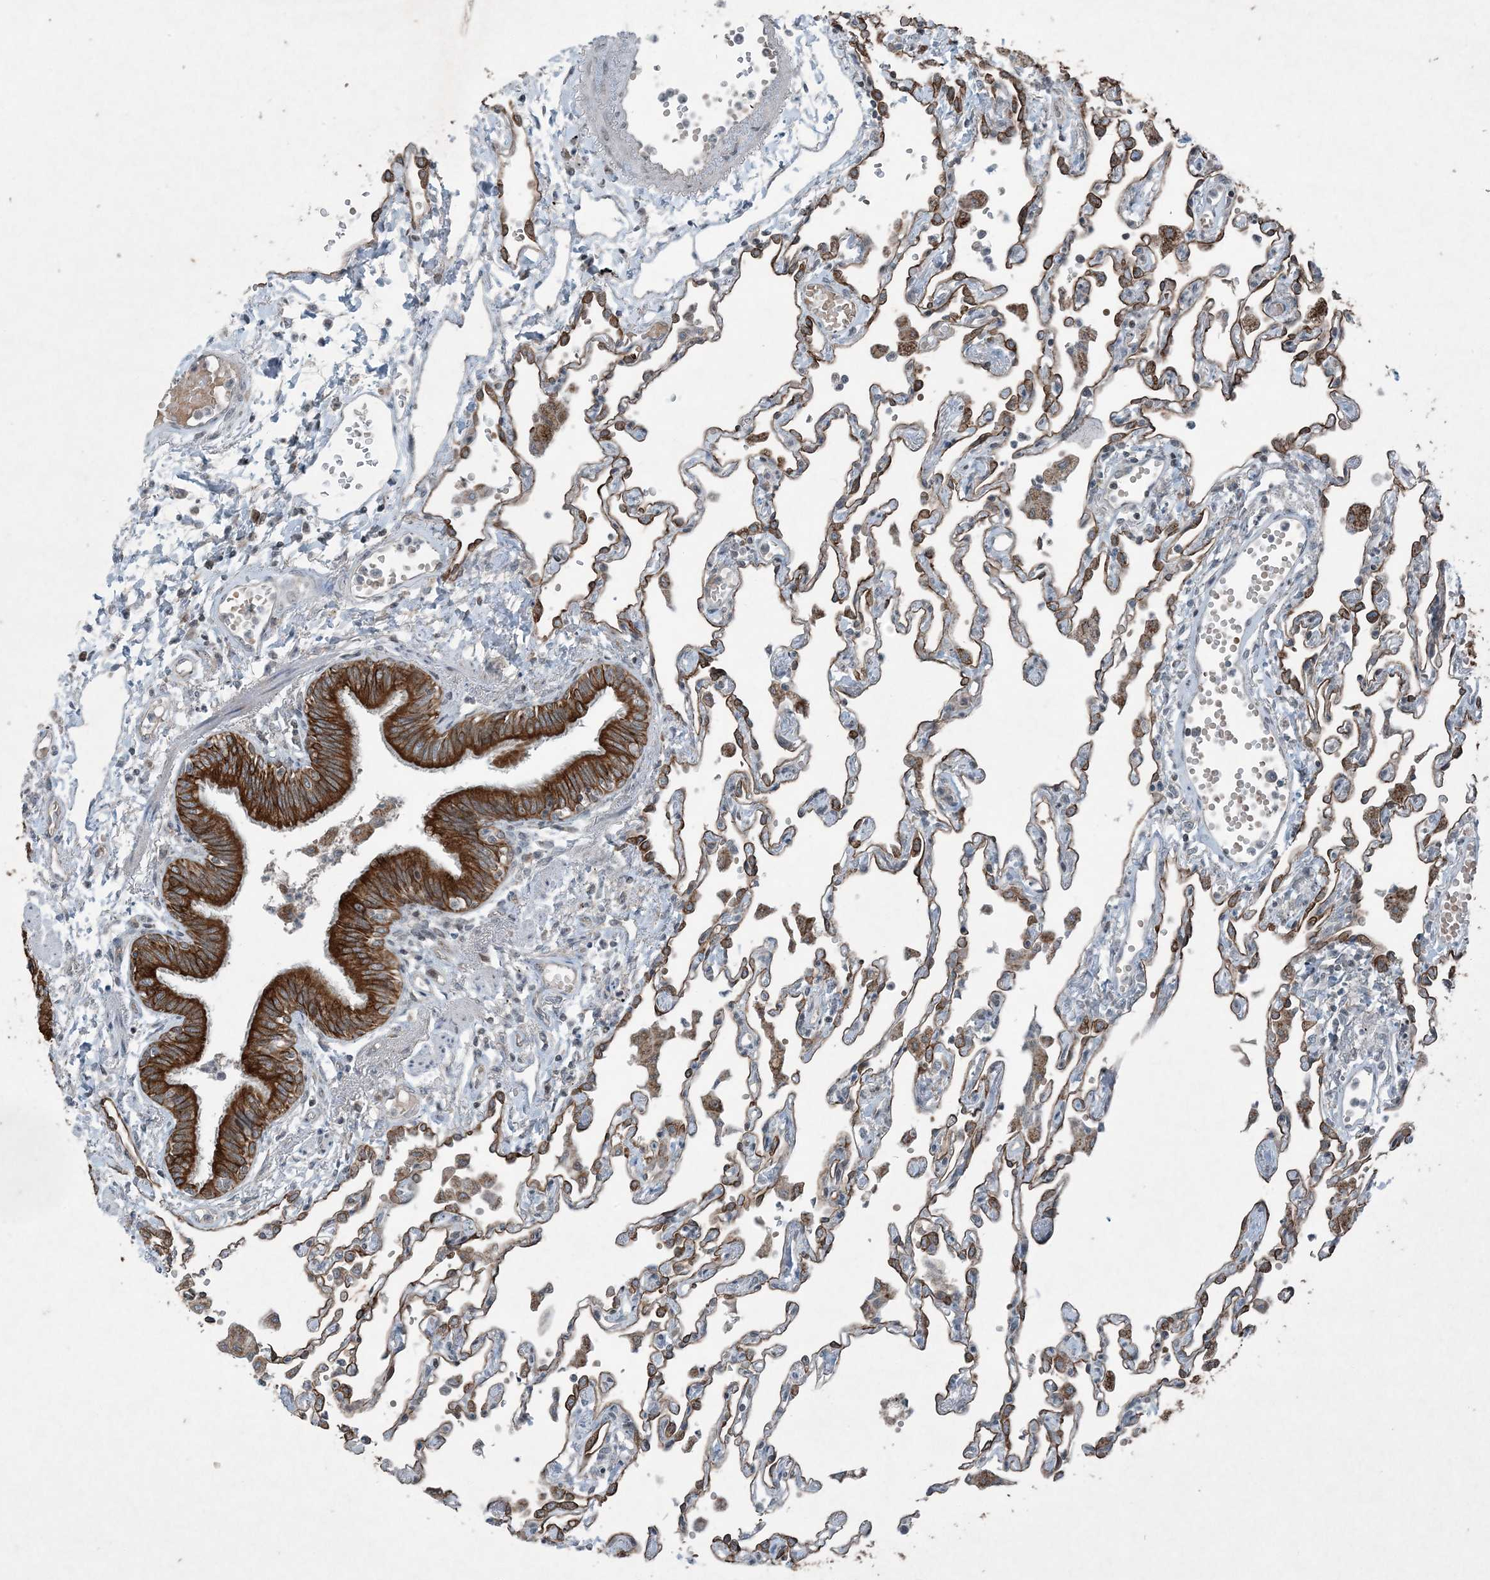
{"staining": {"intensity": "moderate", "quantity": "25%-75%", "location": "cytoplasmic/membranous"}, "tissue": "lung", "cell_type": "Alveolar cells", "image_type": "normal", "snomed": [{"axis": "morphology", "description": "Normal tissue, NOS"}, {"axis": "topography", "description": "Bronchus"}, {"axis": "topography", "description": "Lung"}], "caption": "Immunohistochemical staining of normal lung reveals medium levels of moderate cytoplasmic/membranous positivity in approximately 25%-75% of alveolar cells. The staining is performed using DAB brown chromogen to label protein expression. The nuclei are counter-stained blue using hematoxylin.", "gene": "PC", "patient": {"sex": "female", "age": 49}}